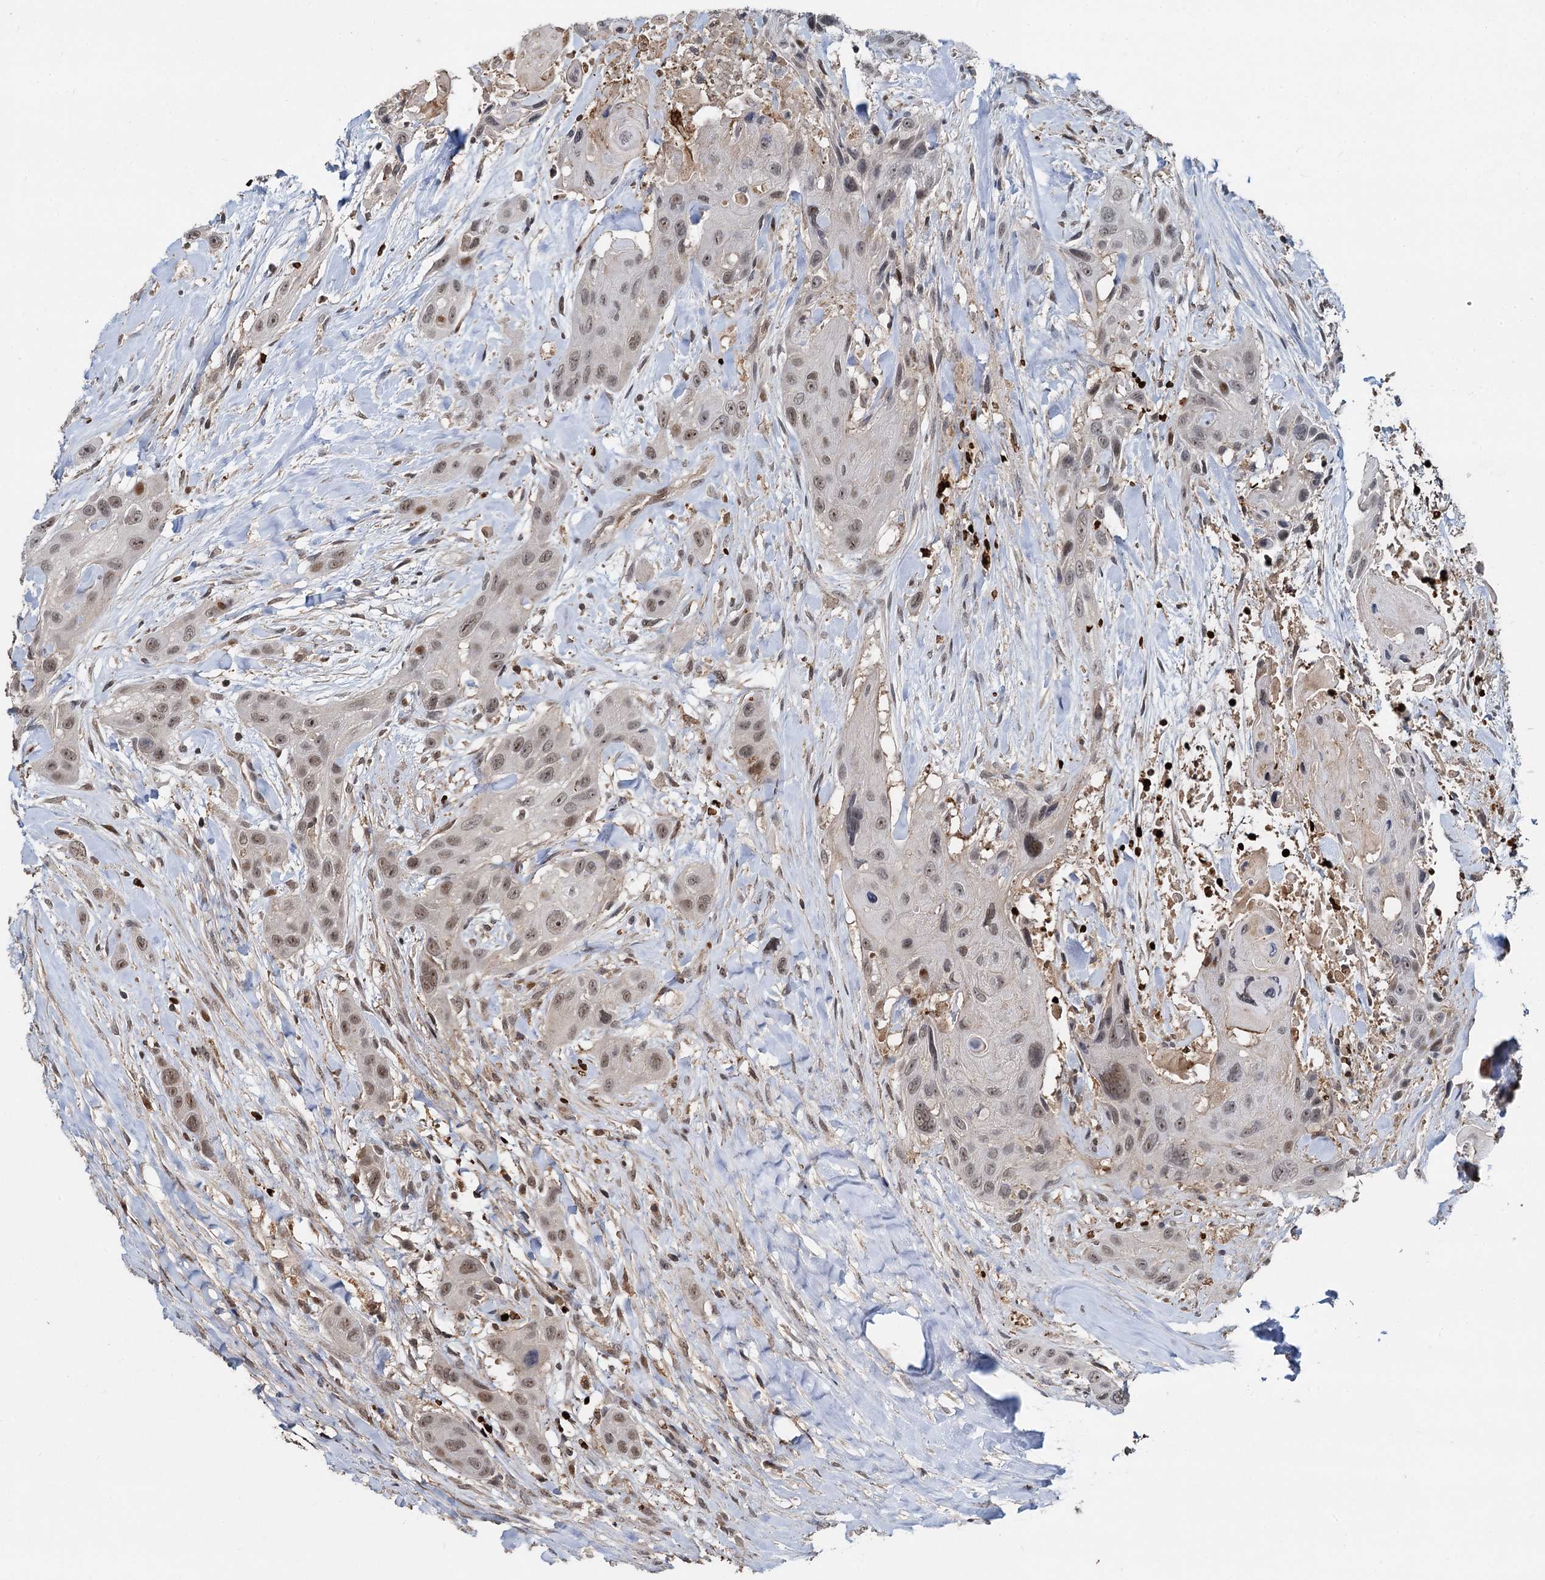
{"staining": {"intensity": "moderate", "quantity": ">75%", "location": "nuclear"}, "tissue": "head and neck cancer", "cell_type": "Tumor cells", "image_type": "cancer", "snomed": [{"axis": "morphology", "description": "Squamous cell carcinoma, NOS"}, {"axis": "topography", "description": "Head-Neck"}], "caption": "A photomicrograph of human head and neck cancer stained for a protein demonstrates moderate nuclear brown staining in tumor cells.", "gene": "FANCI", "patient": {"sex": "male", "age": 81}}